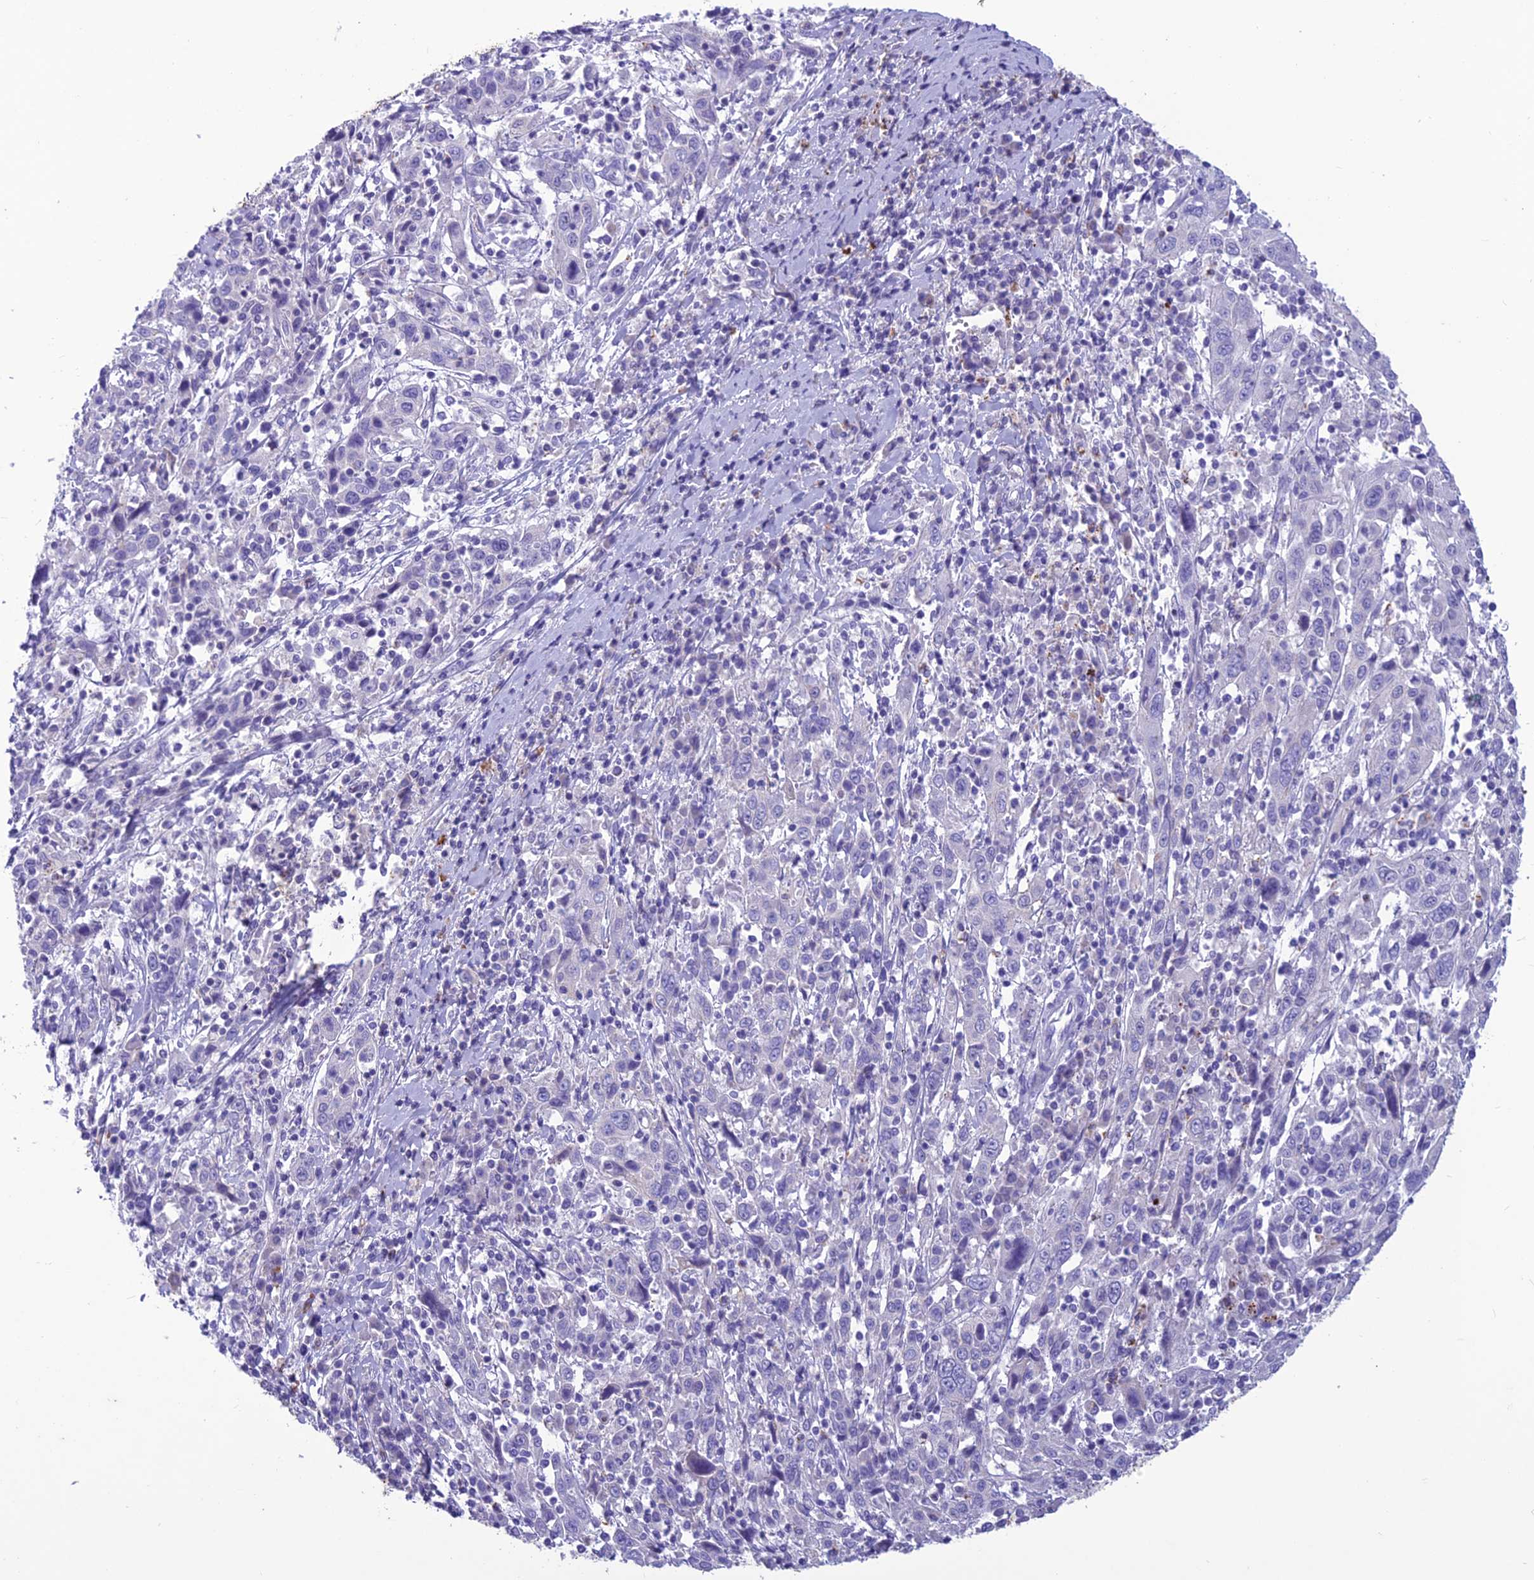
{"staining": {"intensity": "negative", "quantity": "none", "location": "none"}, "tissue": "cervical cancer", "cell_type": "Tumor cells", "image_type": "cancer", "snomed": [{"axis": "morphology", "description": "Squamous cell carcinoma, NOS"}, {"axis": "topography", "description": "Cervix"}], "caption": "Tumor cells show no significant staining in cervical cancer (squamous cell carcinoma).", "gene": "IFT172", "patient": {"sex": "female", "age": 46}}